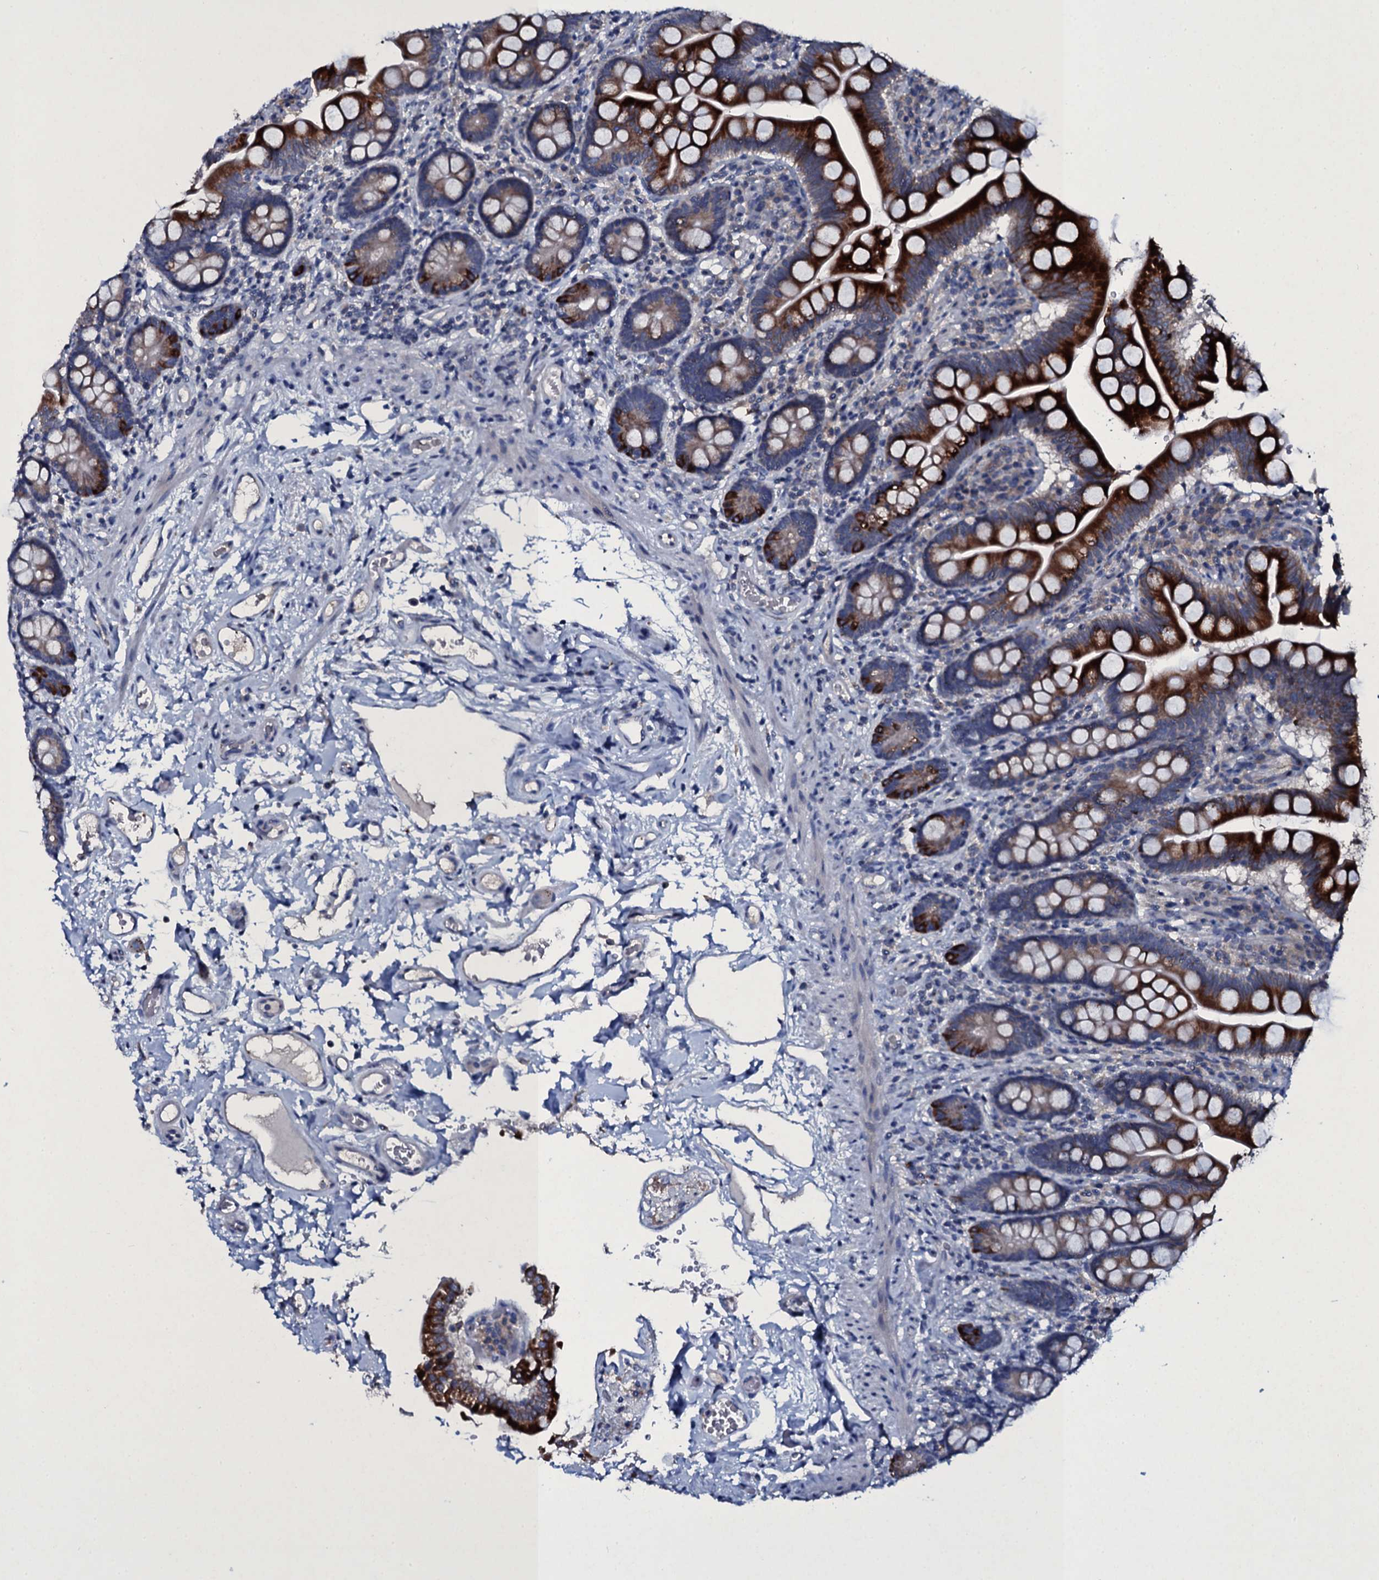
{"staining": {"intensity": "strong", "quantity": "25%-75%", "location": "cytoplasmic/membranous"}, "tissue": "small intestine", "cell_type": "Glandular cells", "image_type": "normal", "snomed": [{"axis": "morphology", "description": "Normal tissue, NOS"}, {"axis": "topography", "description": "Small intestine"}], "caption": "The immunohistochemical stain labels strong cytoplasmic/membranous staining in glandular cells of normal small intestine.", "gene": "TPGS2", "patient": {"sex": "female", "age": 64}}